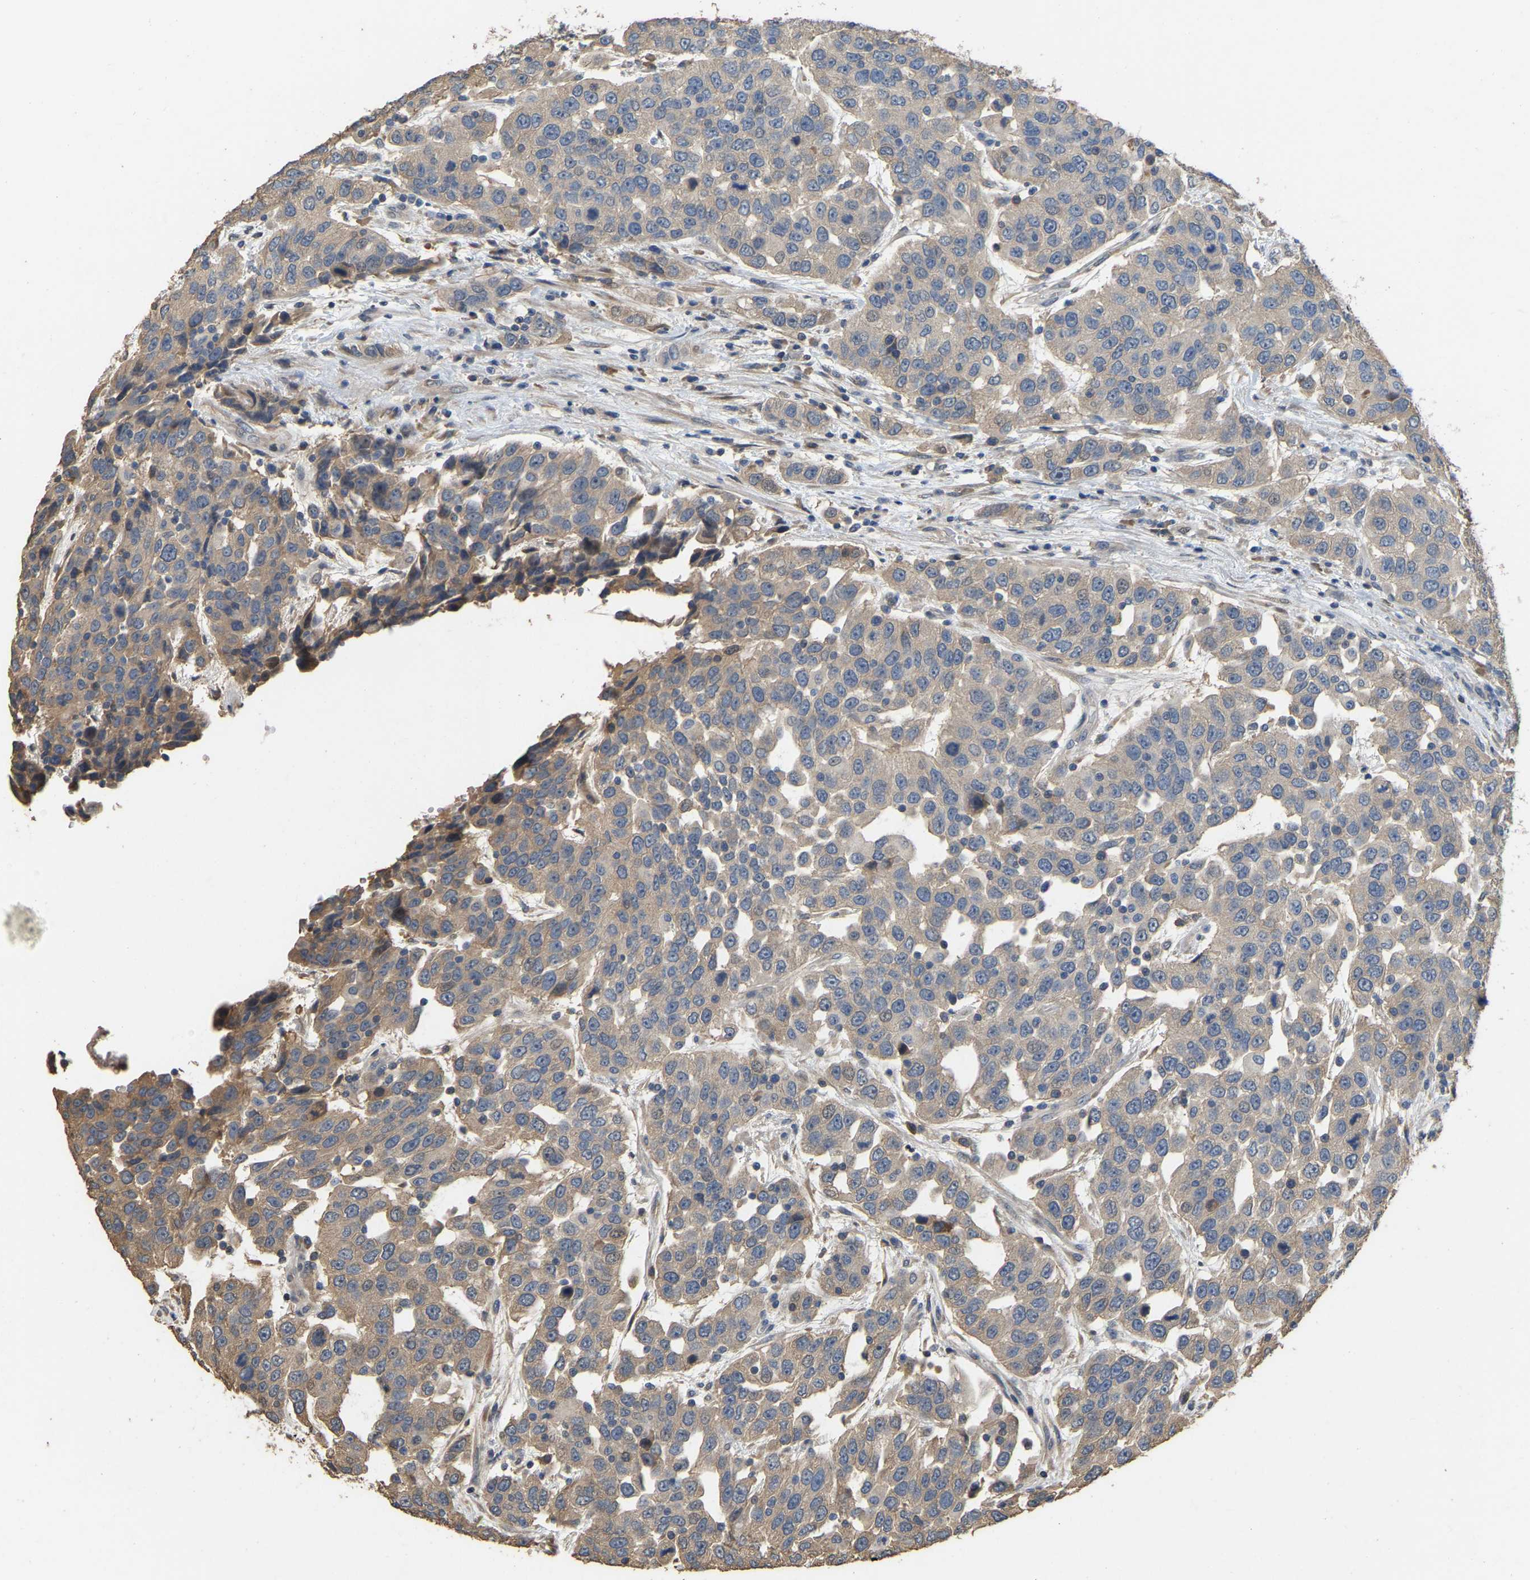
{"staining": {"intensity": "weak", "quantity": ">75%", "location": "cytoplasmic/membranous"}, "tissue": "urothelial cancer", "cell_type": "Tumor cells", "image_type": "cancer", "snomed": [{"axis": "morphology", "description": "Urothelial carcinoma, High grade"}, {"axis": "topography", "description": "Urinary bladder"}], "caption": "Tumor cells exhibit low levels of weak cytoplasmic/membranous expression in approximately >75% of cells in human urothelial carcinoma (high-grade). The staining is performed using DAB (3,3'-diaminobenzidine) brown chromogen to label protein expression. The nuclei are counter-stained blue using hematoxylin.", "gene": "NCS1", "patient": {"sex": "female", "age": 80}}